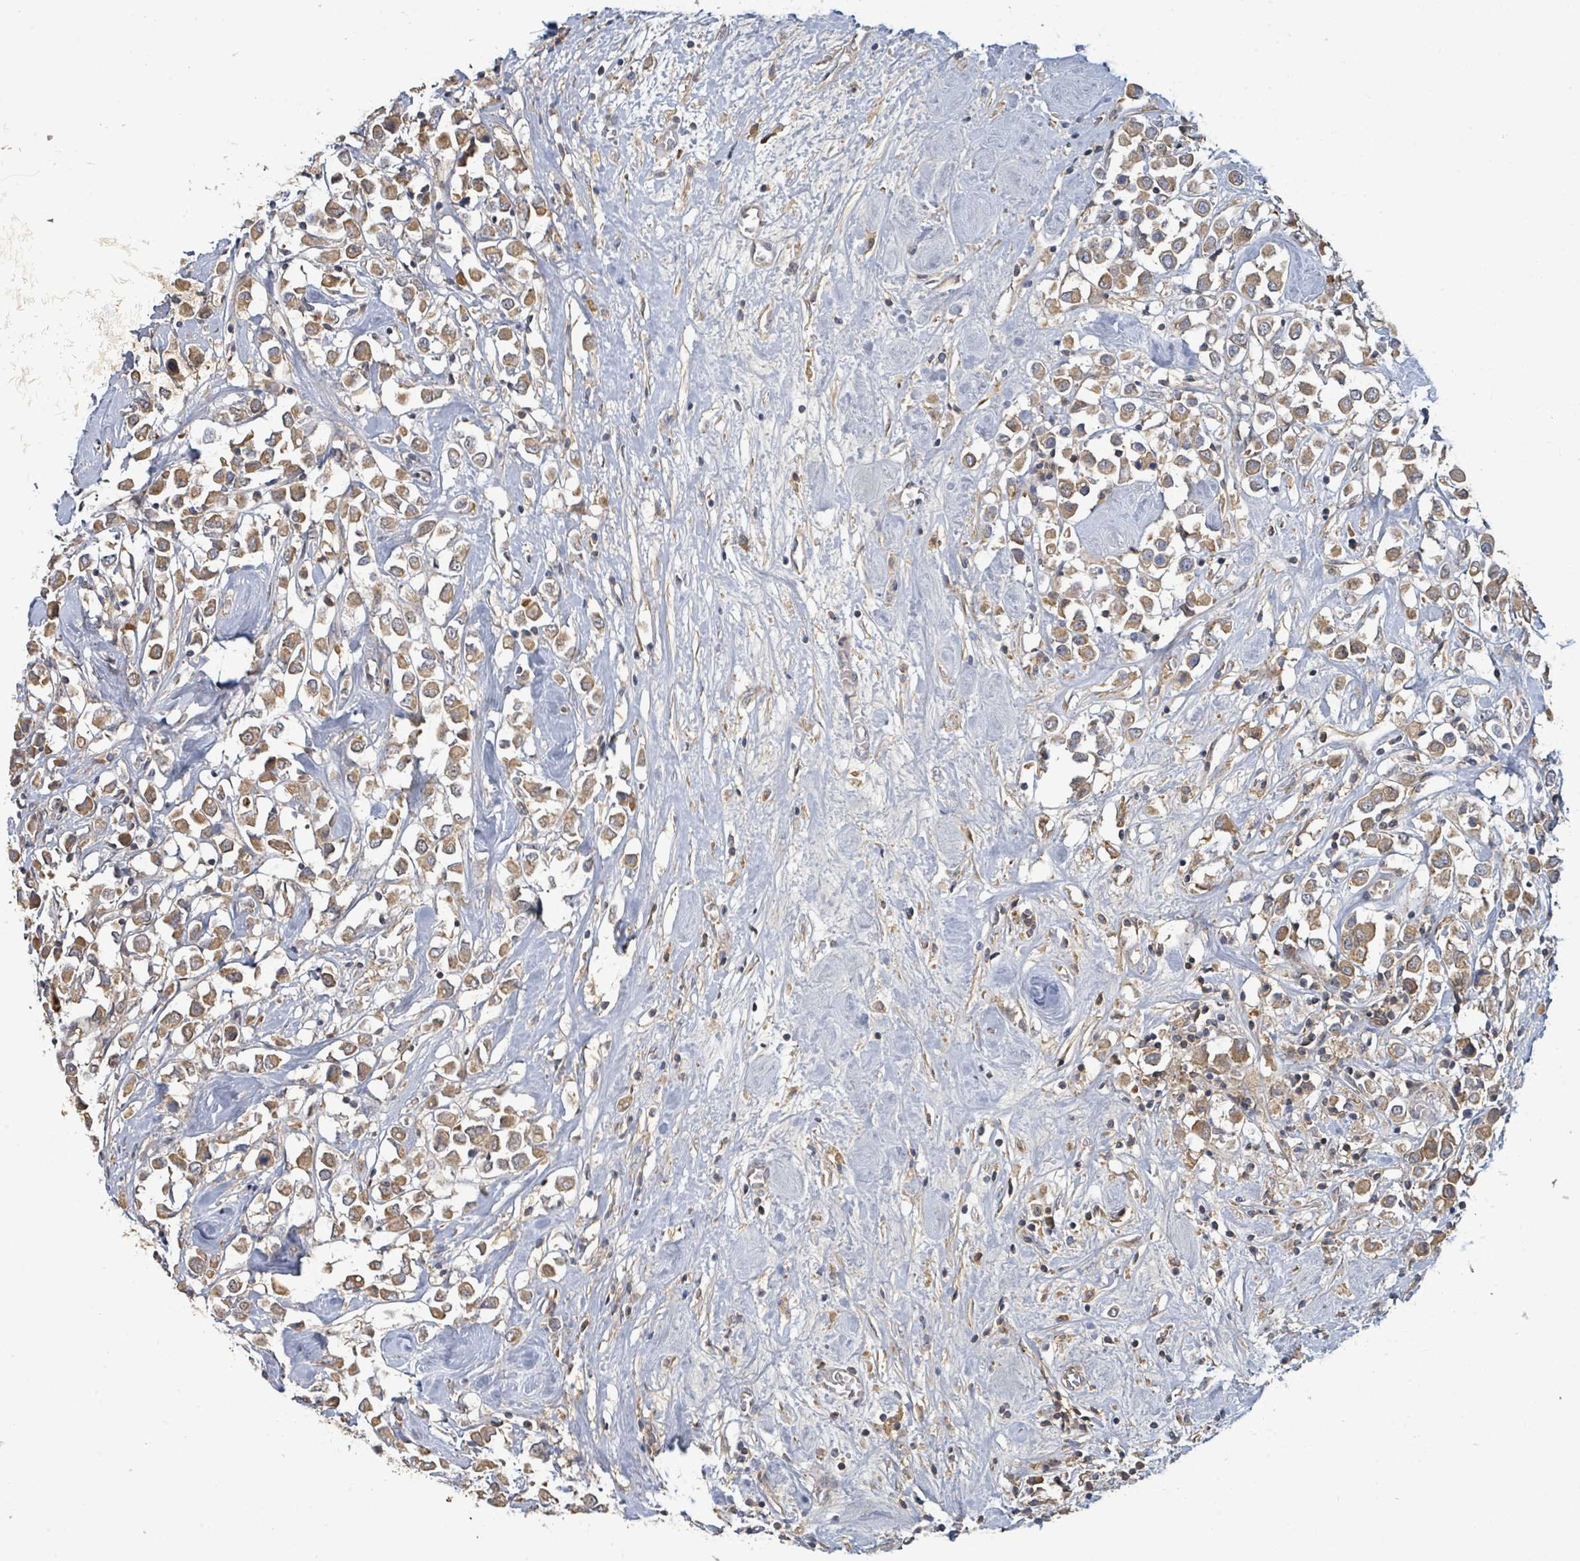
{"staining": {"intensity": "moderate", "quantity": ">75%", "location": "cytoplasmic/membranous"}, "tissue": "breast cancer", "cell_type": "Tumor cells", "image_type": "cancer", "snomed": [{"axis": "morphology", "description": "Duct carcinoma"}, {"axis": "topography", "description": "Breast"}], "caption": "Protein expression analysis of human breast cancer (infiltrating ductal carcinoma) reveals moderate cytoplasmic/membranous positivity in about >75% of tumor cells. The staining is performed using DAB (3,3'-diaminobenzidine) brown chromogen to label protein expression. The nuclei are counter-stained blue using hematoxylin.", "gene": "STARD4", "patient": {"sex": "female", "age": 61}}